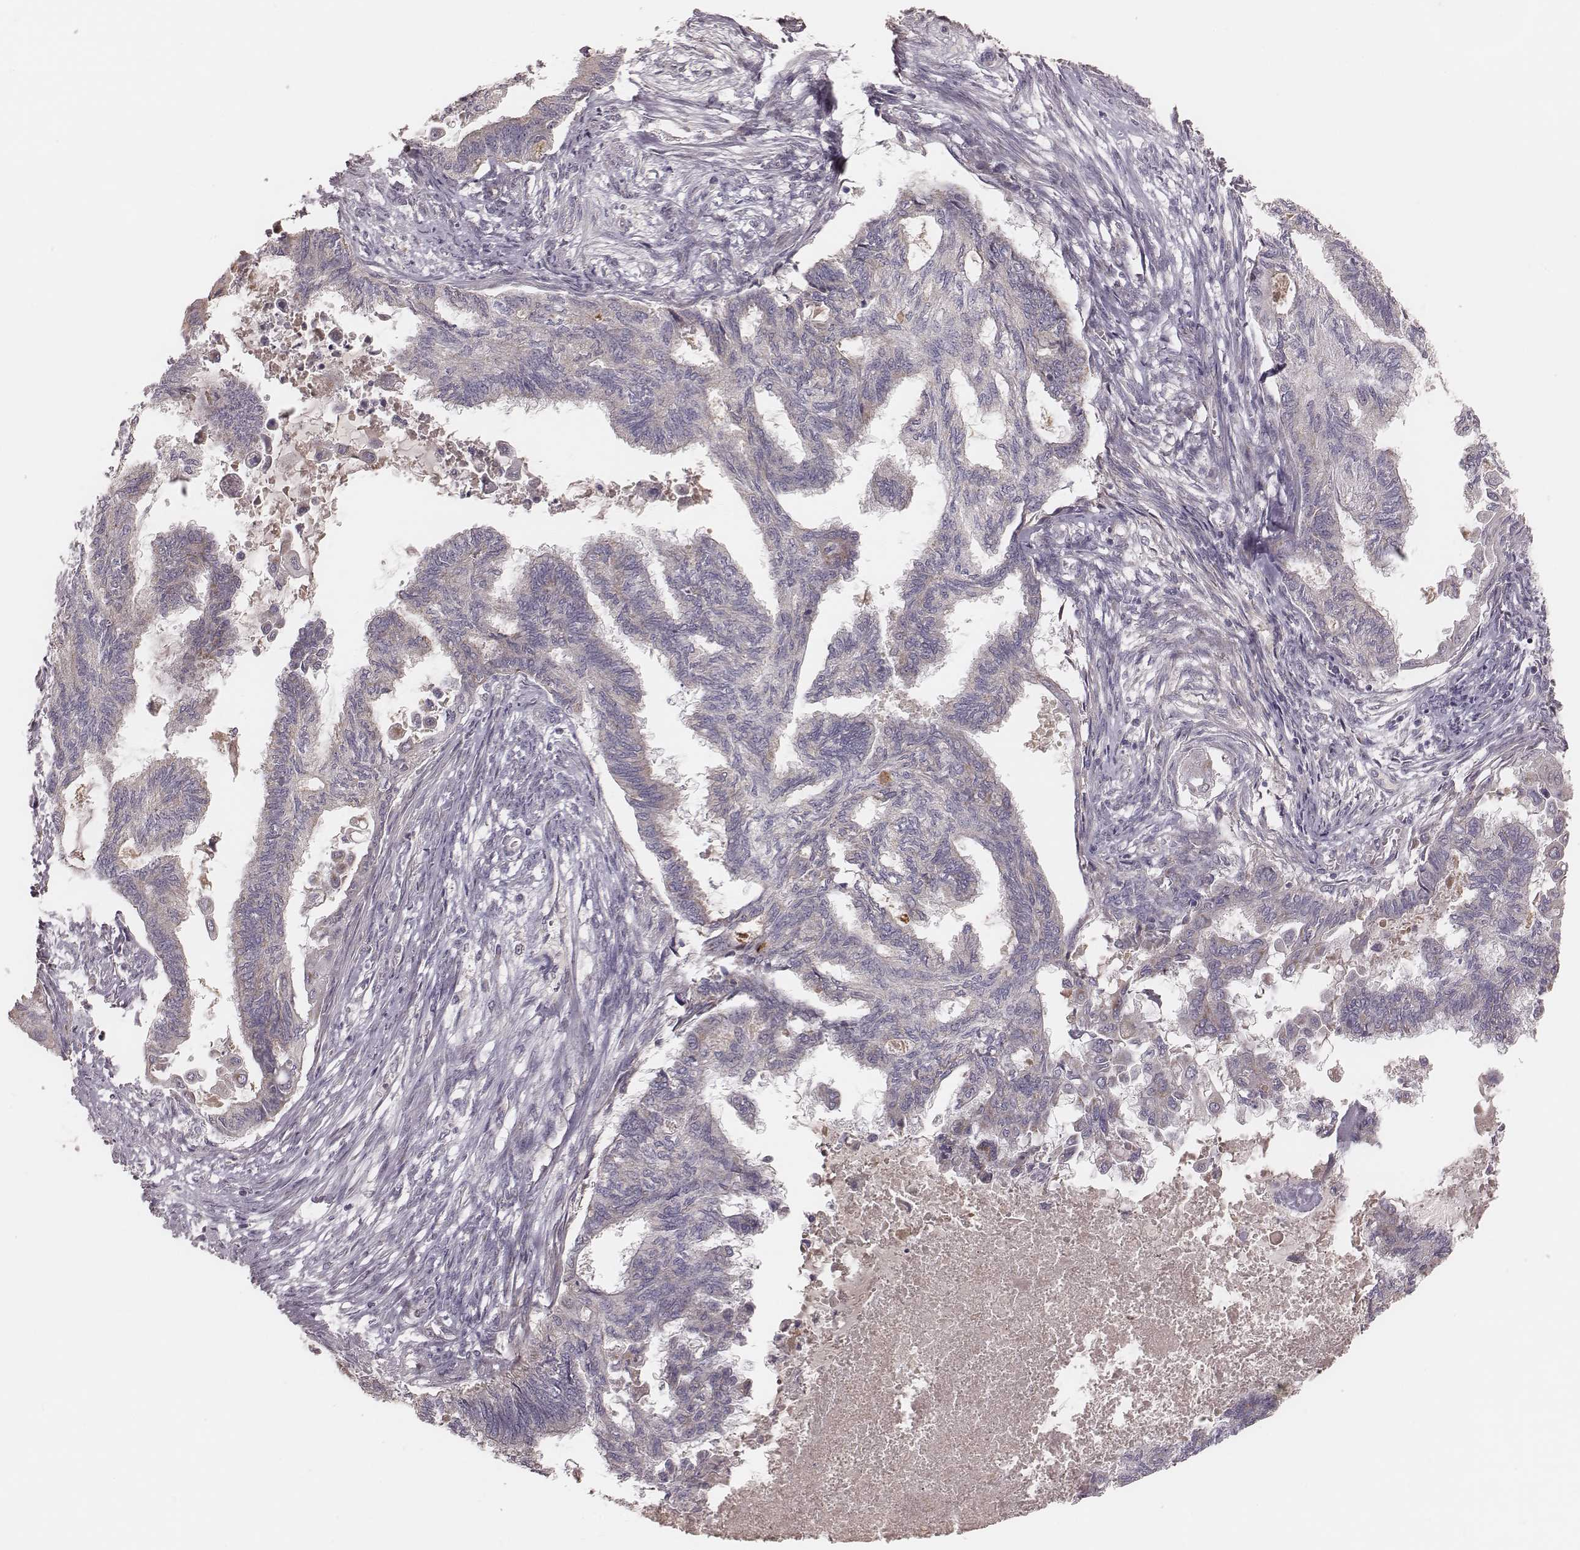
{"staining": {"intensity": "negative", "quantity": "none", "location": "none"}, "tissue": "endometrial cancer", "cell_type": "Tumor cells", "image_type": "cancer", "snomed": [{"axis": "morphology", "description": "Adenocarcinoma, NOS"}, {"axis": "topography", "description": "Endometrium"}], "caption": "The IHC histopathology image has no significant positivity in tumor cells of endometrial cancer tissue.", "gene": "MRPS27", "patient": {"sex": "female", "age": 86}}